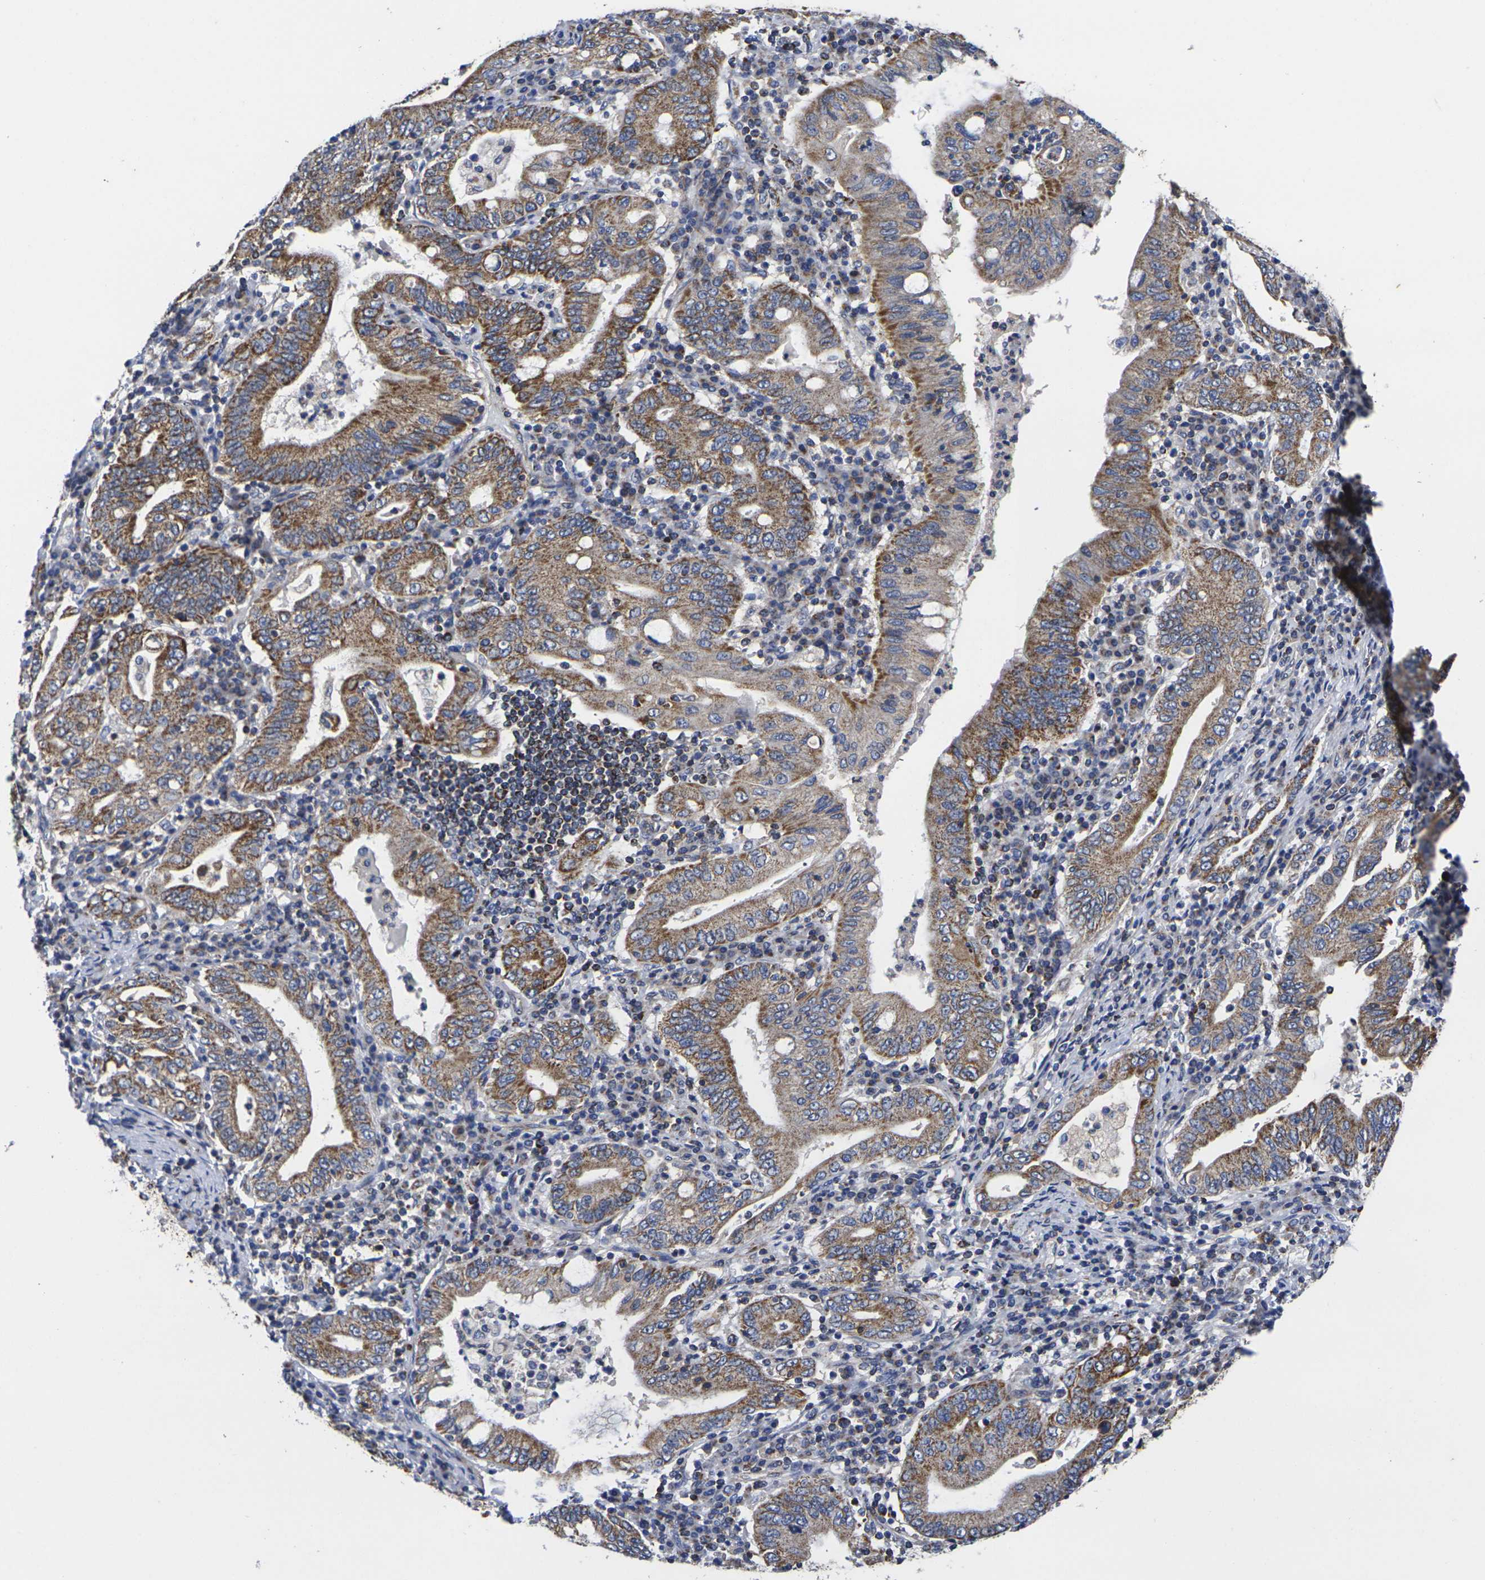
{"staining": {"intensity": "strong", "quantity": ">75%", "location": "cytoplasmic/membranous"}, "tissue": "stomach cancer", "cell_type": "Tumor cells", "image_type": "cancer", "snomed": [{"axis": "morphology", "description": "Normal tissue, NOS"}, {"axis": "morphology", "description": "Adenocarcinoma, NOS"}, {"axis": "topography", "description": "Esophagus"}, {"axis": "topography", "description": "Stomach, upper"}, {"axis": "topography", "description": "Peripheral nerve tissue"}], "caption": "A photomicrograph showing strong cytoplasmic/membranous expression in approximately >75% of tumor cells in adenocarcinoma (stomach), as visualized by brown immunohistochemical staining.", "gene": "P2RY11", "patient": {"sex": "male", "age": 62}}